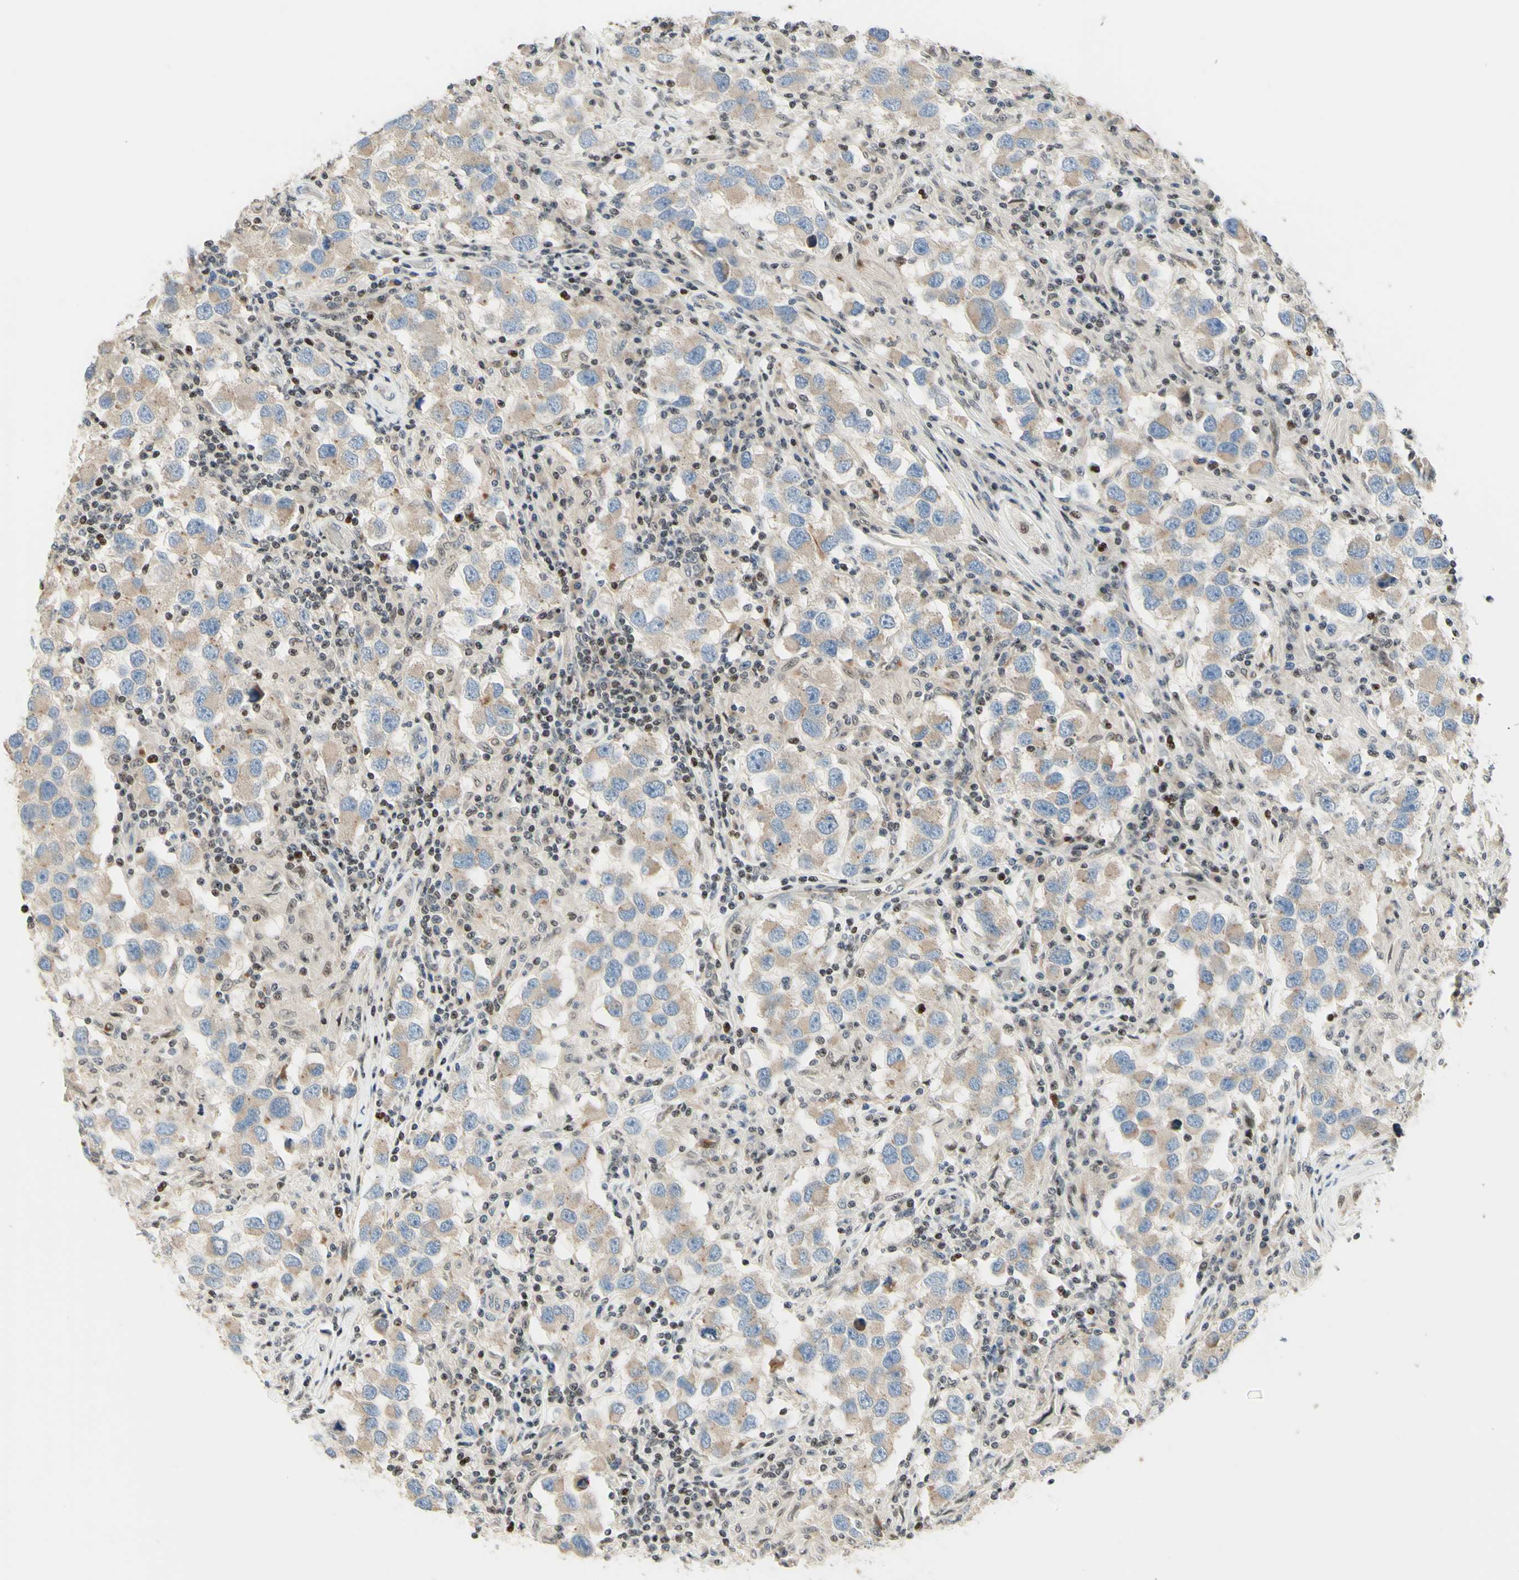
{"staining": {"intensity": "weak", "quantity": ">75%", "location": "cytoplasmic/membranous"}, "tissue": "testis cancer", "cell_type": "Tumor cells", "image_type": "cancer", "snomed": [{"axis": "morphology", "description": "Carcinoma, Embryonal, NOS"}, {"axis": "topography", "description": "Testis"}], "caption": "IHC of embryonal carcinoma (testis) displays low levels of weak cytoplasmic/membranous positivity in approximately >75% of tumor cells.", "gene": "CDKL5", "patient": {"sex": "male", "age": 21}}